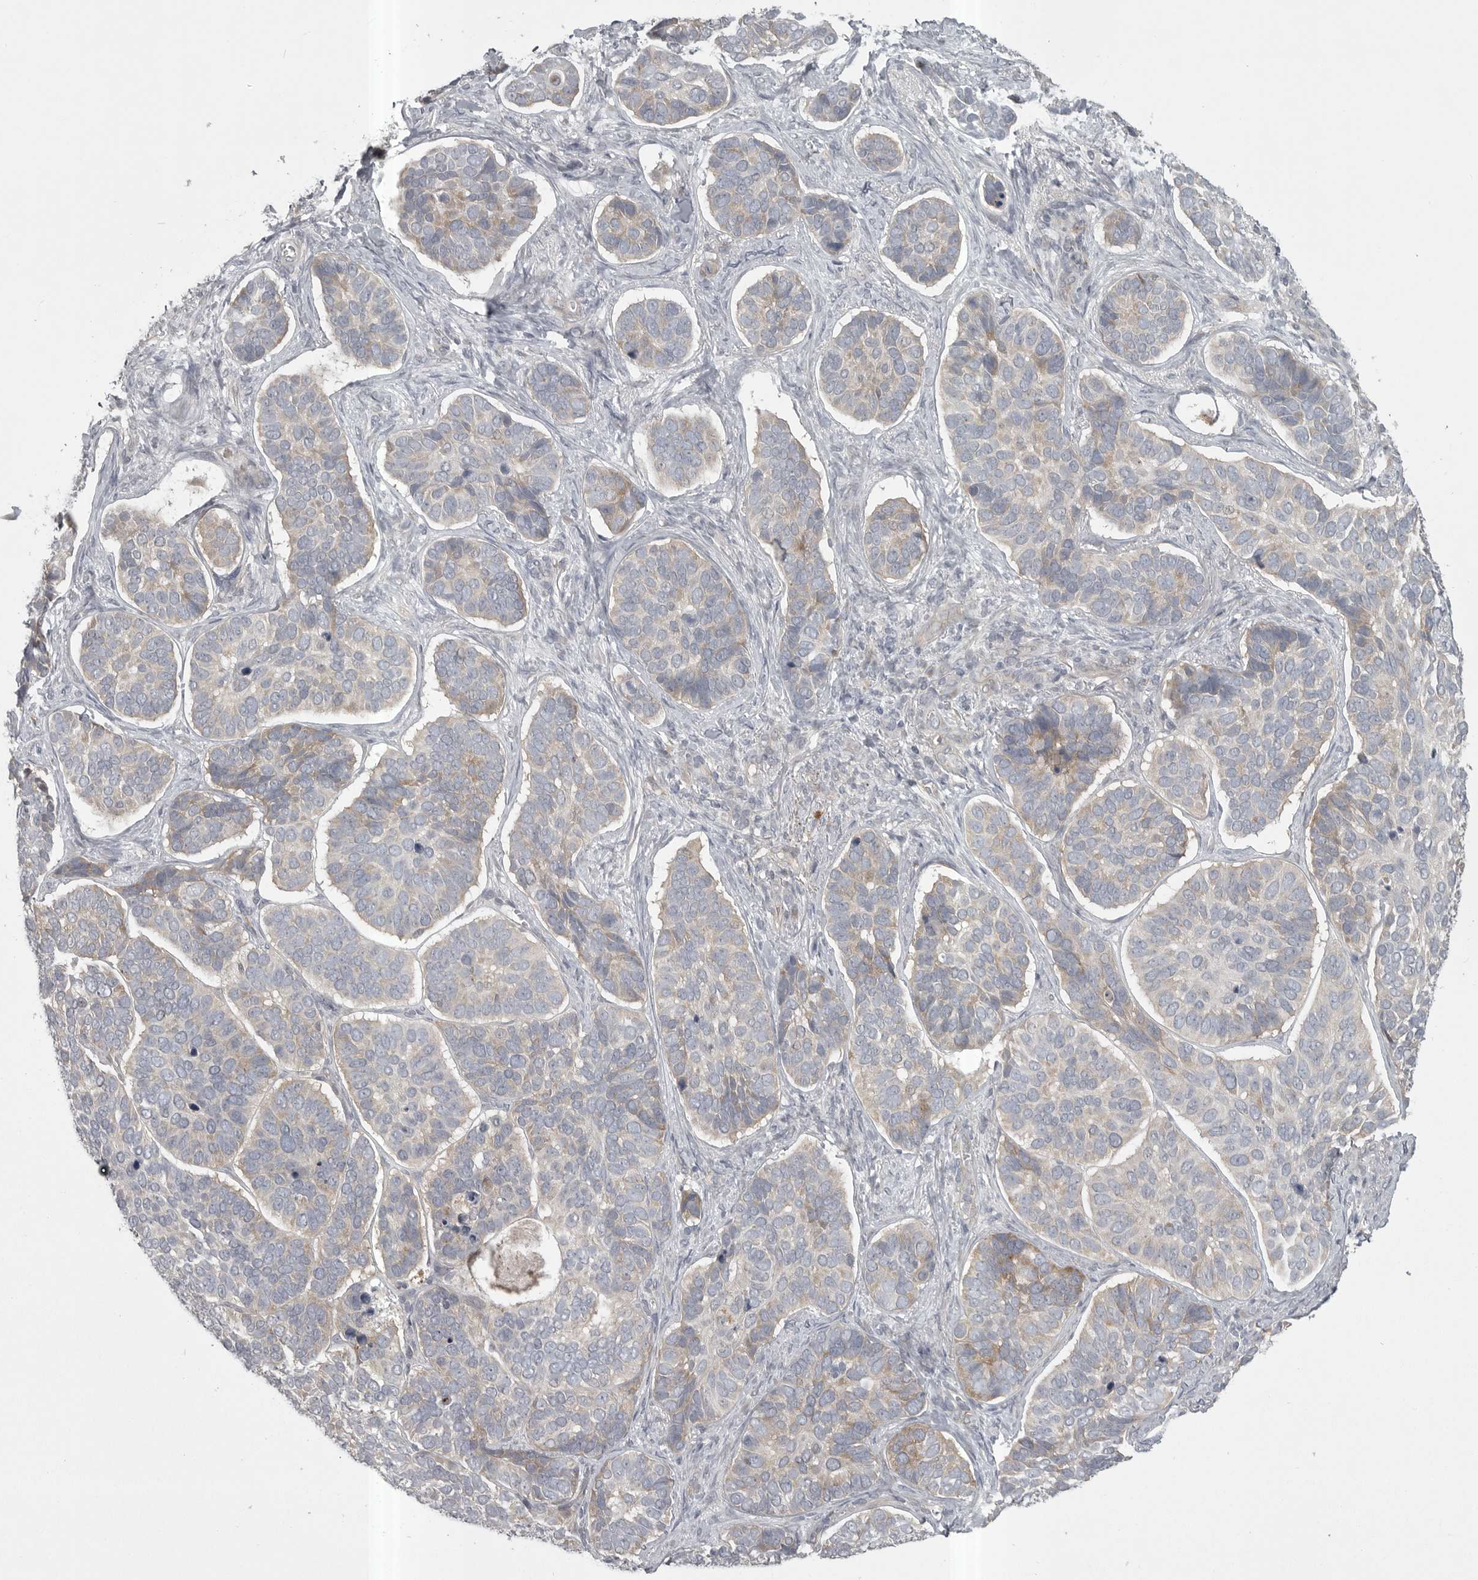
{"staining": {"intensity": "weak", "quantity": "<25%", "location": "cytoplasmic/membranous"}, "tissue": "skin cancer", "cell_type": "Tumor cells", "image_type": "cancer", "snomed": [{"axis": "morphology", "description": "Basal cell carcinoma"}, {"axis": "topography", "description": "Skin"}], "caption": "Immunohistochemical staining of human skin basal cell carcinoma exhibits no significant staining in tumor cells.", "gene": "PHF13", "patient": {"sex": "male", "age": 62}}